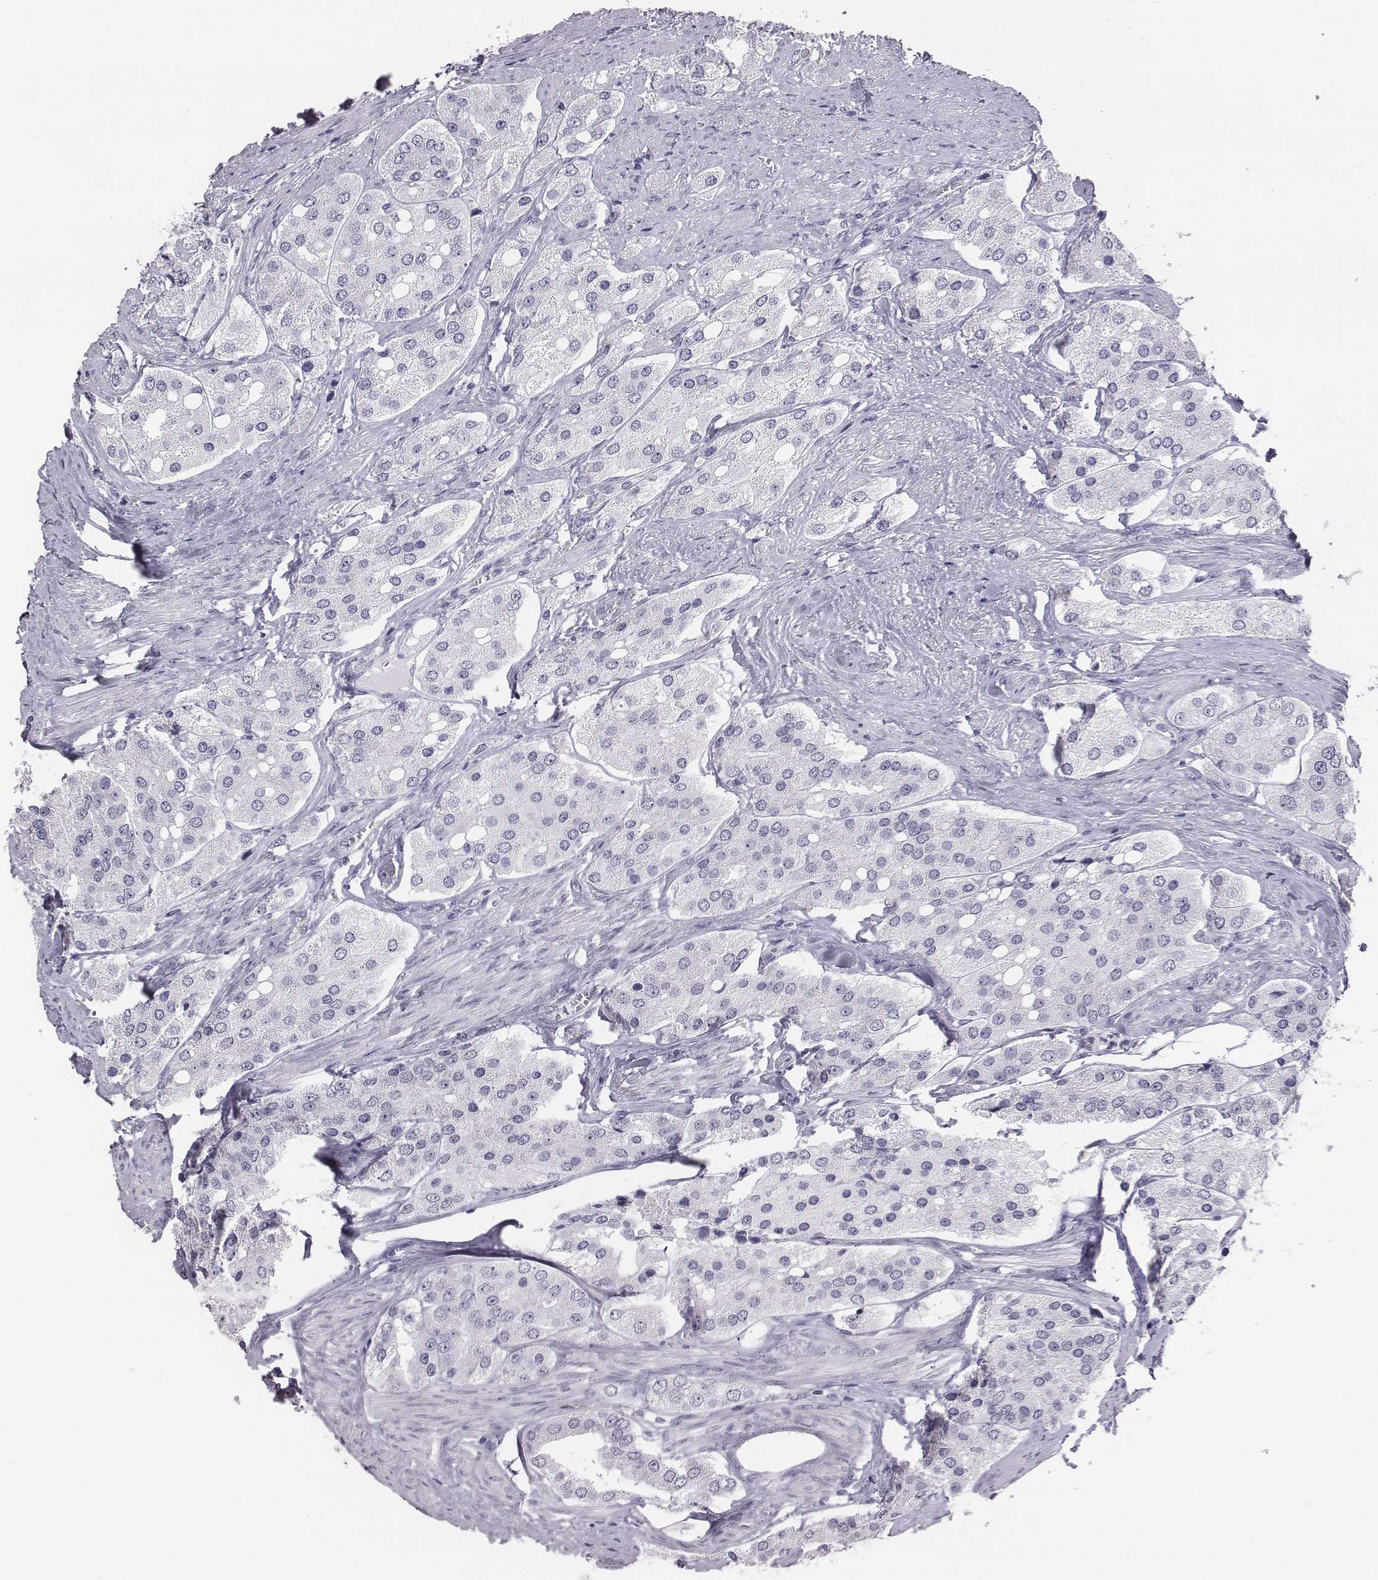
{"staining": {"intensity": "negative", "quantity": "none", "location": "none"}, "tissue": "prostate cancer", "cell_type": "Tumor cells", "image_type": "cancer", "snomed": [{"axis": "morphology", "description": "Adenocarcinoma, Low grade"}, {"axis": "topography", "description": "Prostate"}], "caption": "Tumor cells are negative for brown protein staining in prostate cancer.", "gene": "ACOD1", "patient": {"sex": "male", "age": 69}}